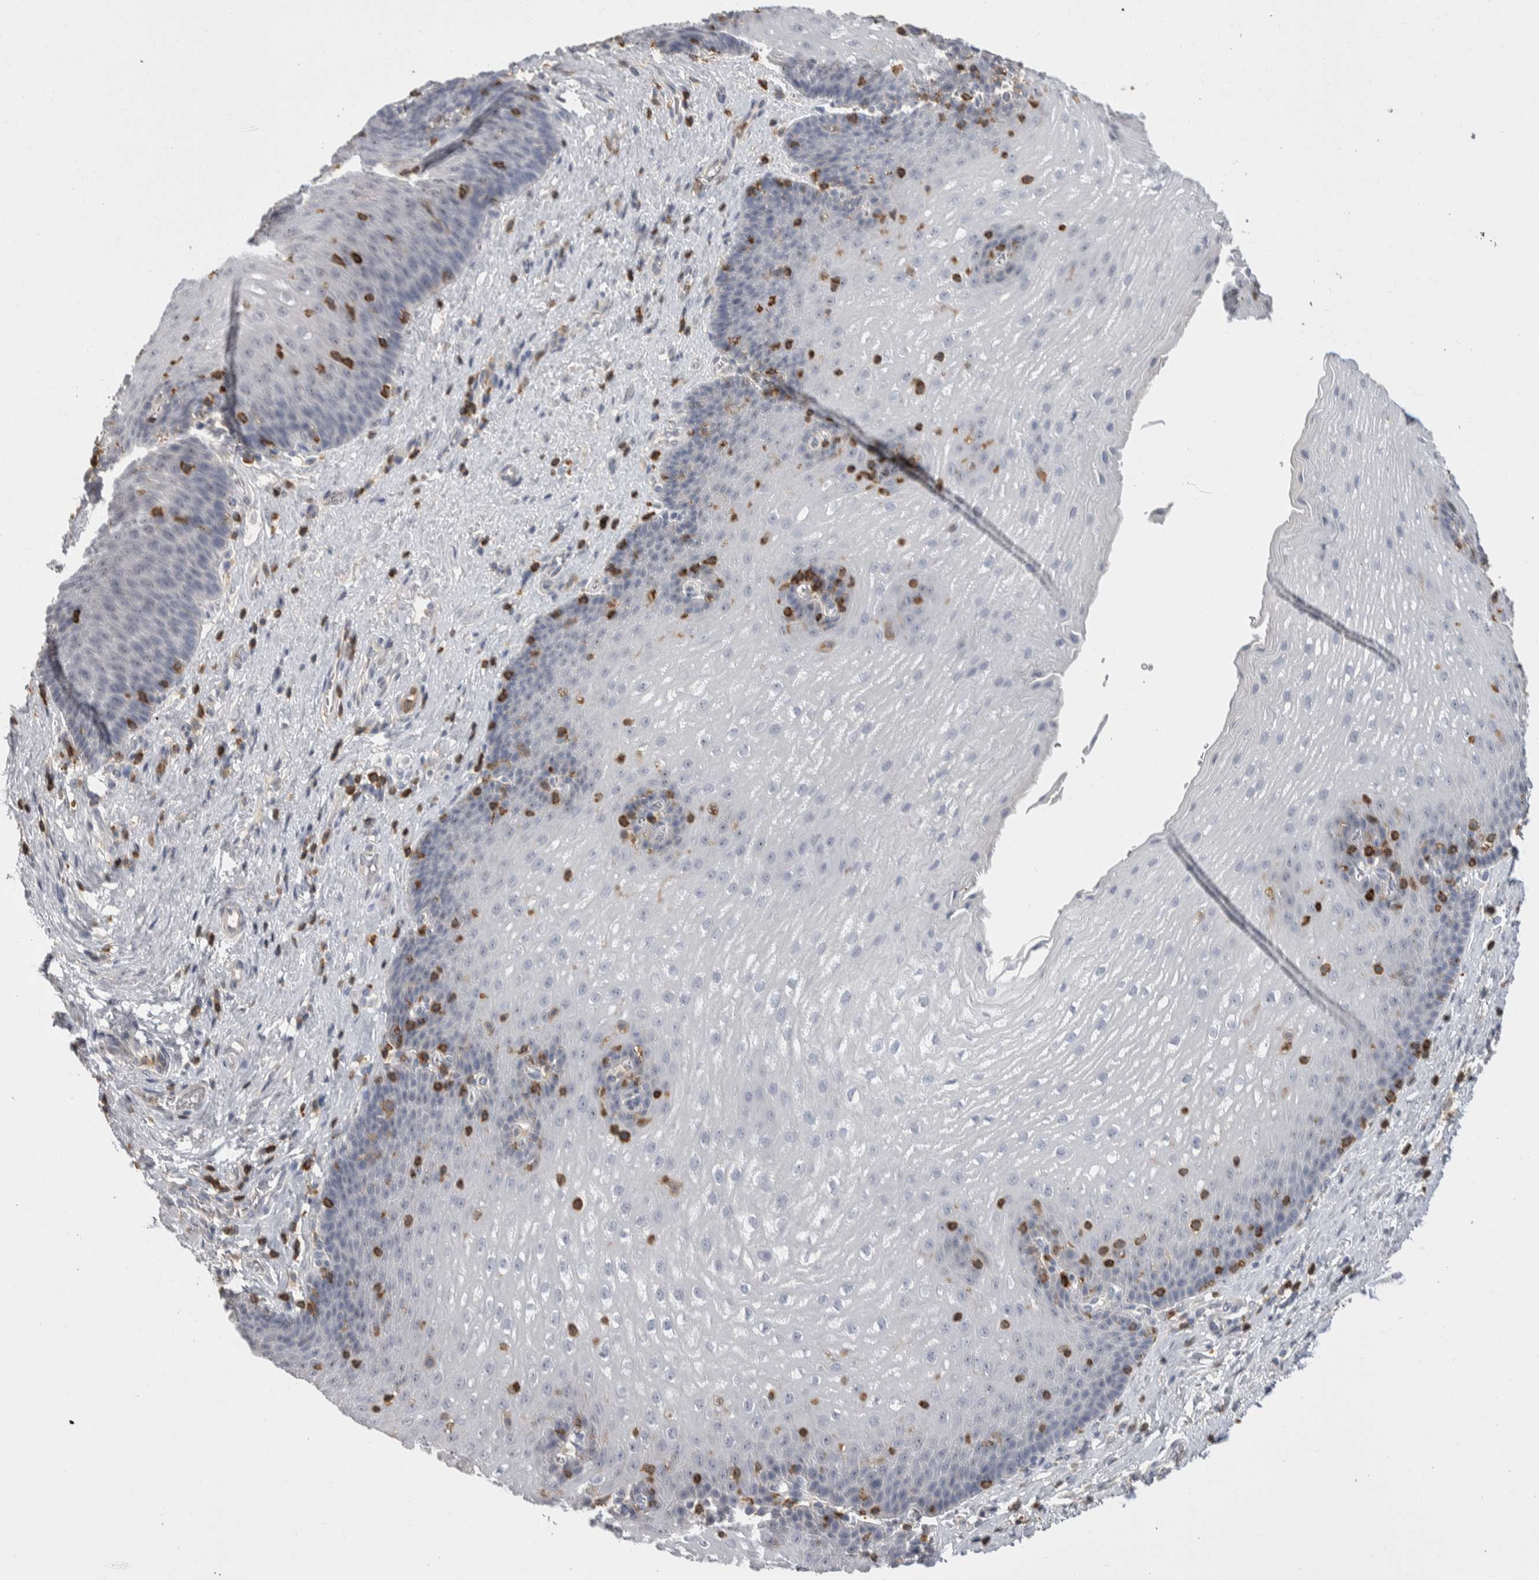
{"staining": {"intensity": "negative", "quantity": "none", "location": "none"}, "tissue": "esophagus", "cell_type": "Squamous epithelial cells", "image_type": "normal", "snomed": [{"axis": "morphology", "description": "Normal tissue, NOS"}, {"axis": "topography", "description": "Esophagus"}], "caption": "Histopathology image shows no protein positivity in squamous epithelial cells of benign esophagus. Nuclei are stained in blue.", "gene": "CEP295NL", "patient": {"sex": "male", "age": 48}}